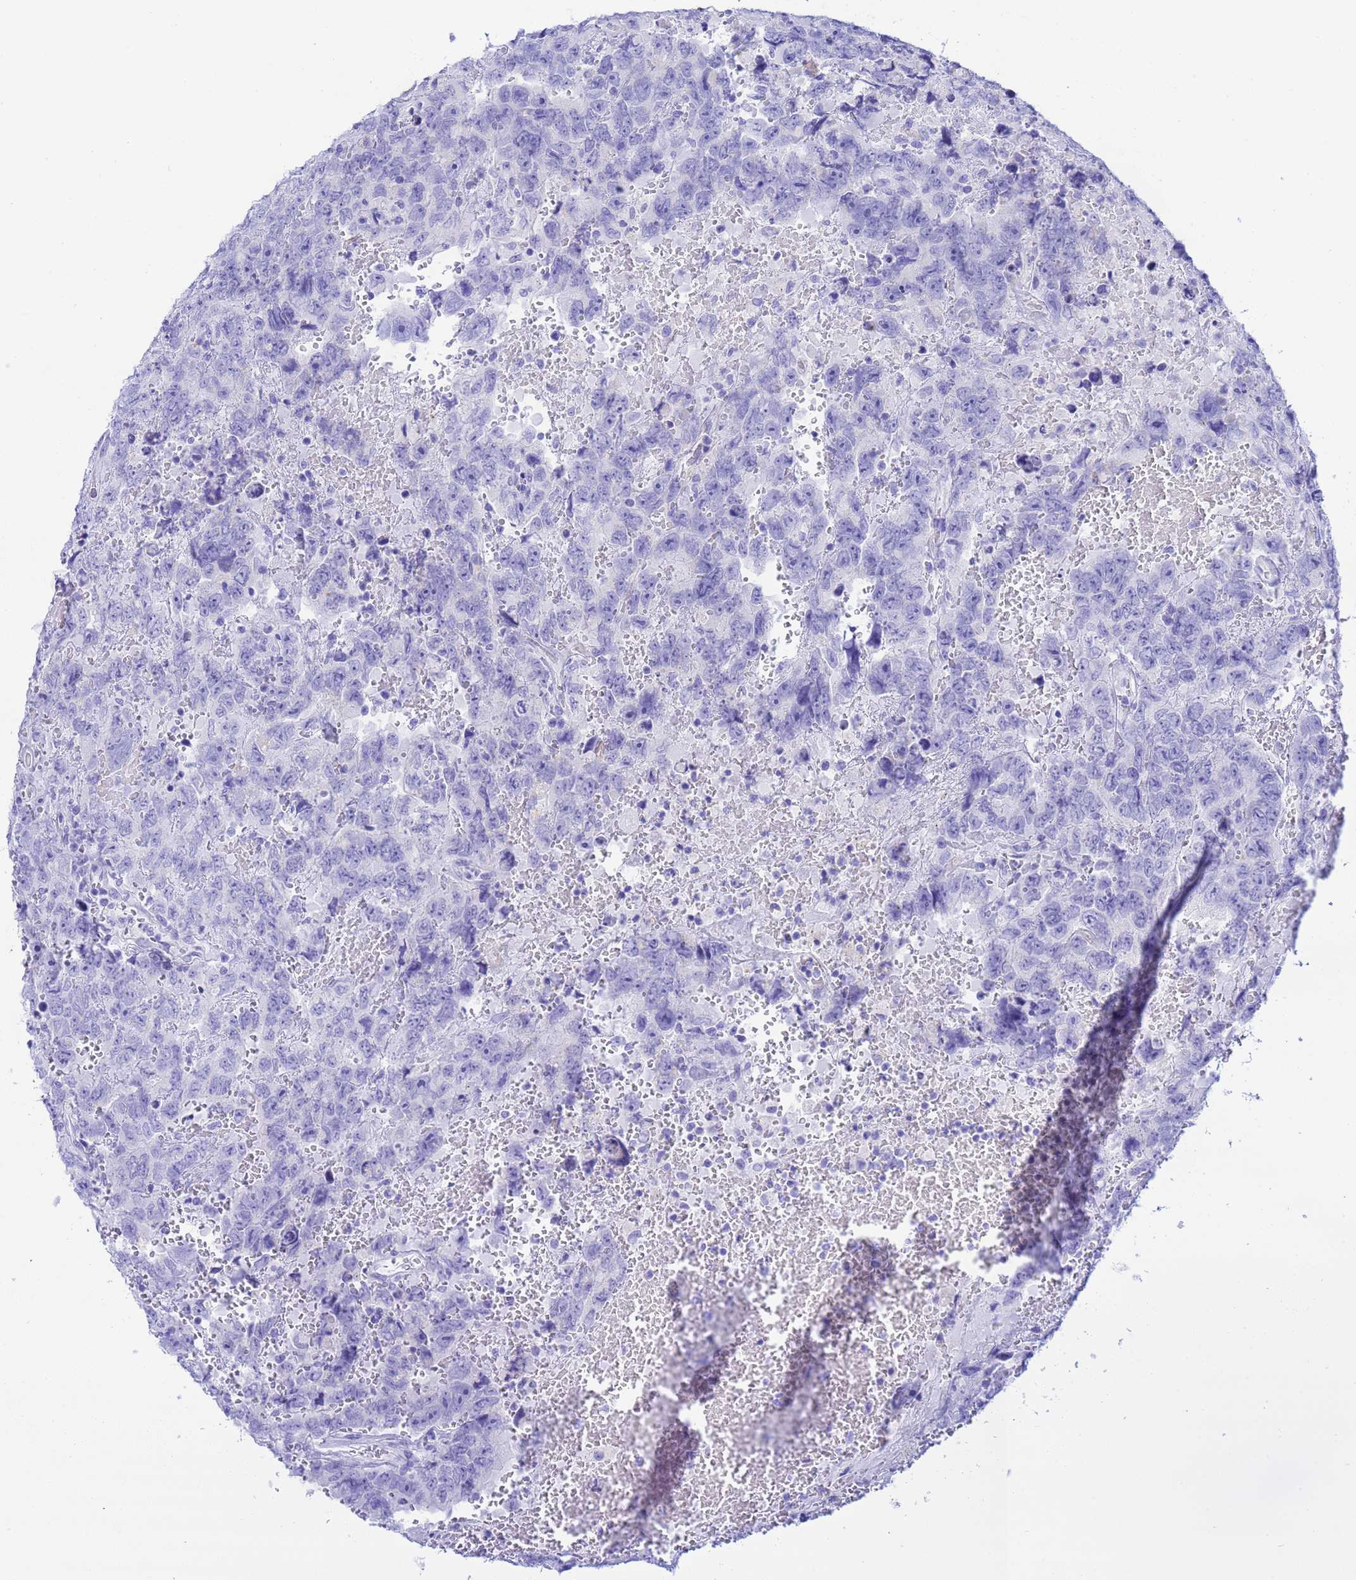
{"staining": {"intensity": "negative", "quantity": "none", "location": "none"}, "tissue": "testis cancer", "cell_type": "Tumor cells", "image_type": "cancer", "snomed": [{"axis": "morphology", "description": "Carcinoma, Embryonal, NOS"}, {"axis": "topography", "description": "Testis"}], "caption": "Immunohistochemistry (IHC) photomicrograph of neoplastic tissue: embryonal carcinoma (testis) stained with DAB demonstrates no significant protein expression in tumor cells. (Brightfield microscopy of DAB immunohistochemistry (IHC) at high magnification).", "gene": "AQP12A", "patient": {"sex": "male", "age": 45}}